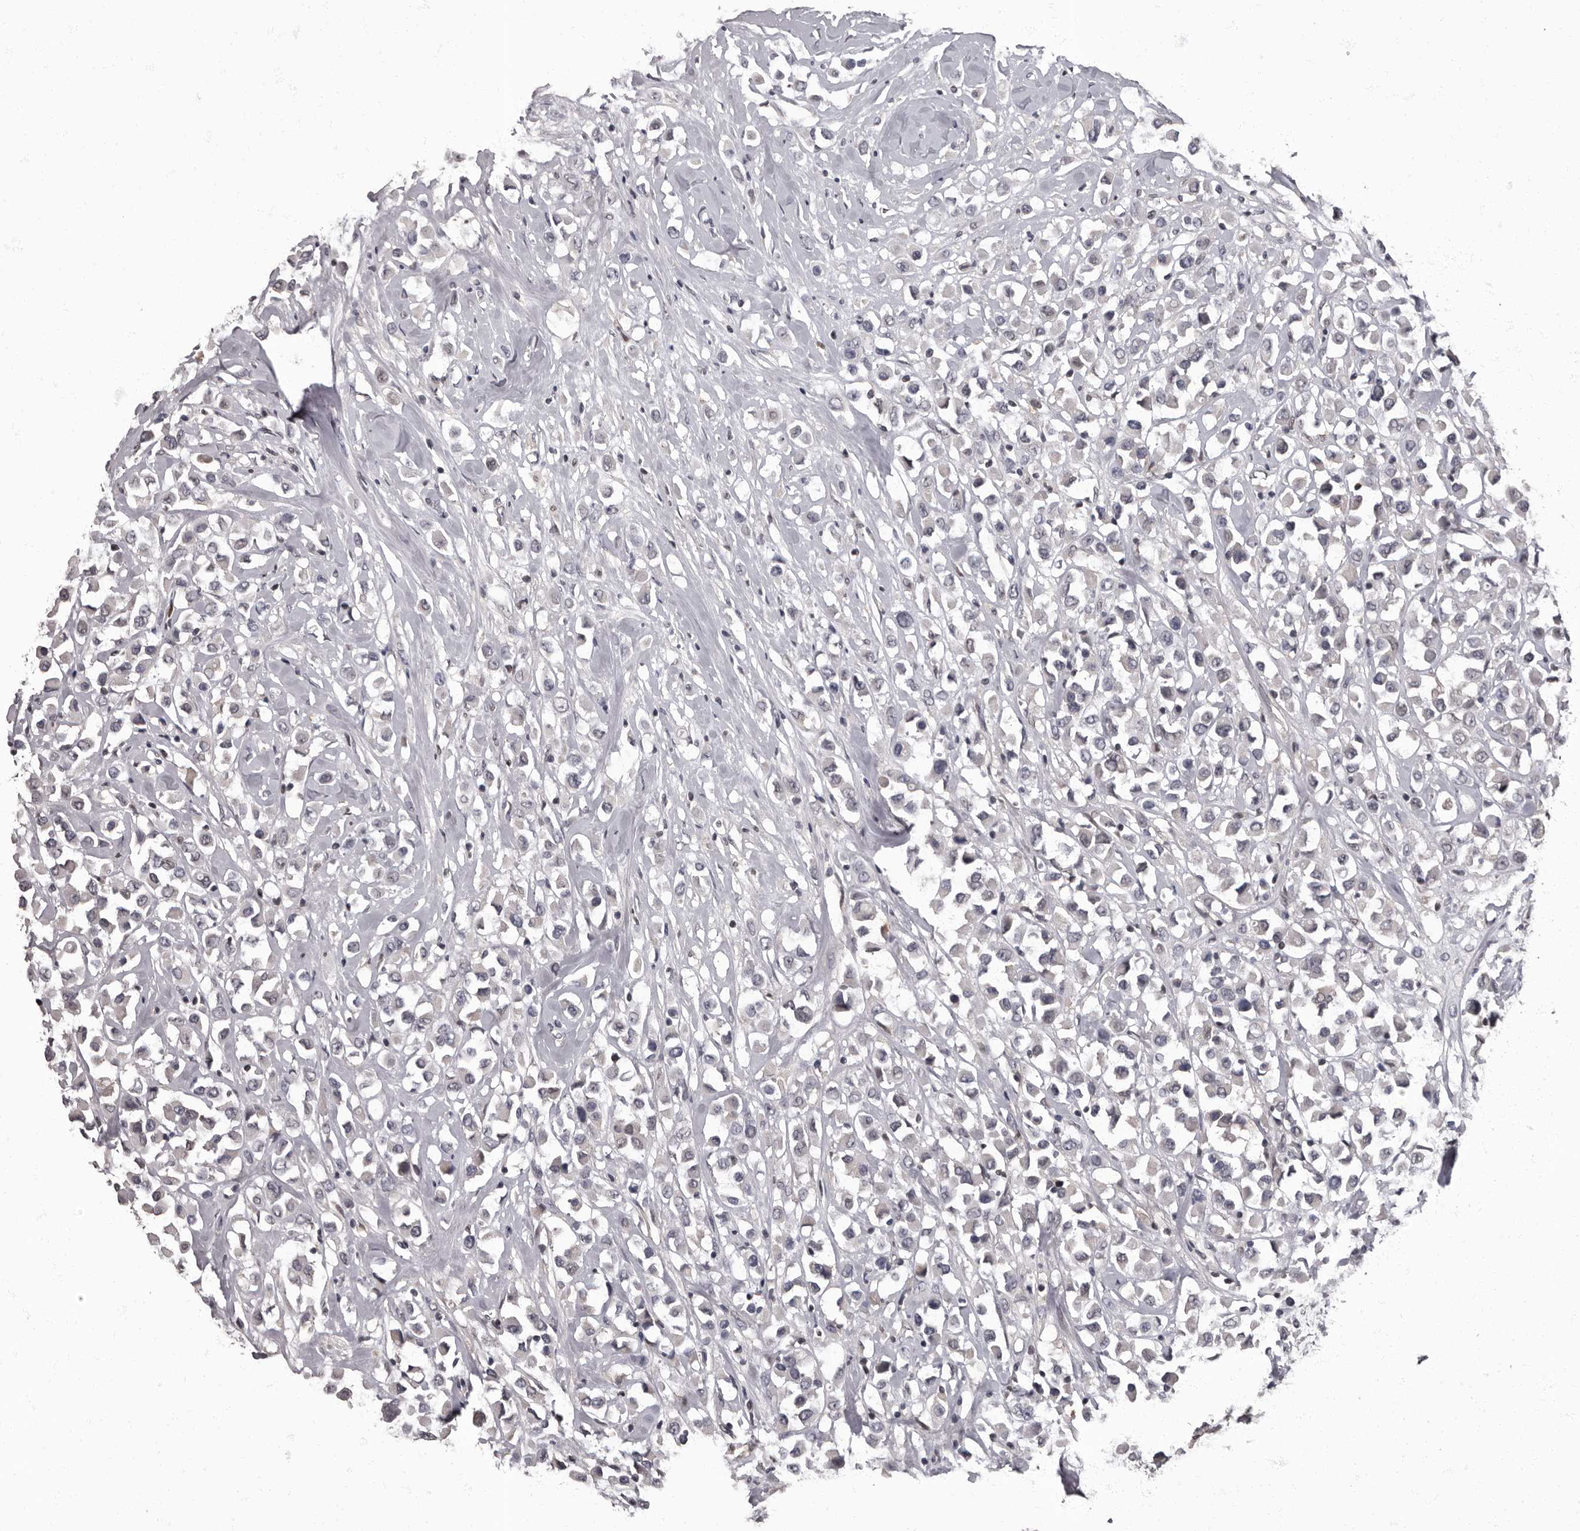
{"staining": {"intensity": "negative", "quantity": "none", "location": "none"}, "tissue": "breast cancer", "cell_type": "Tumor cells", "image_type": "cancer", "snomed": [{"axis": "morphology", "description": "Duct carcinoma"}, {"axis": "topography", "description": "Breast"}], "caption": "Immunohistochemical staining of human breast cancer exhibits no significant expression in tumor cells. (Stains: DAB immunohistochemistry (IHC) with hematoxylin counter stain, Microscopy: brightfield microscopy at high magnification).", "gene": "C1orf50", "patient": {"sex": "female", "age": 61}}